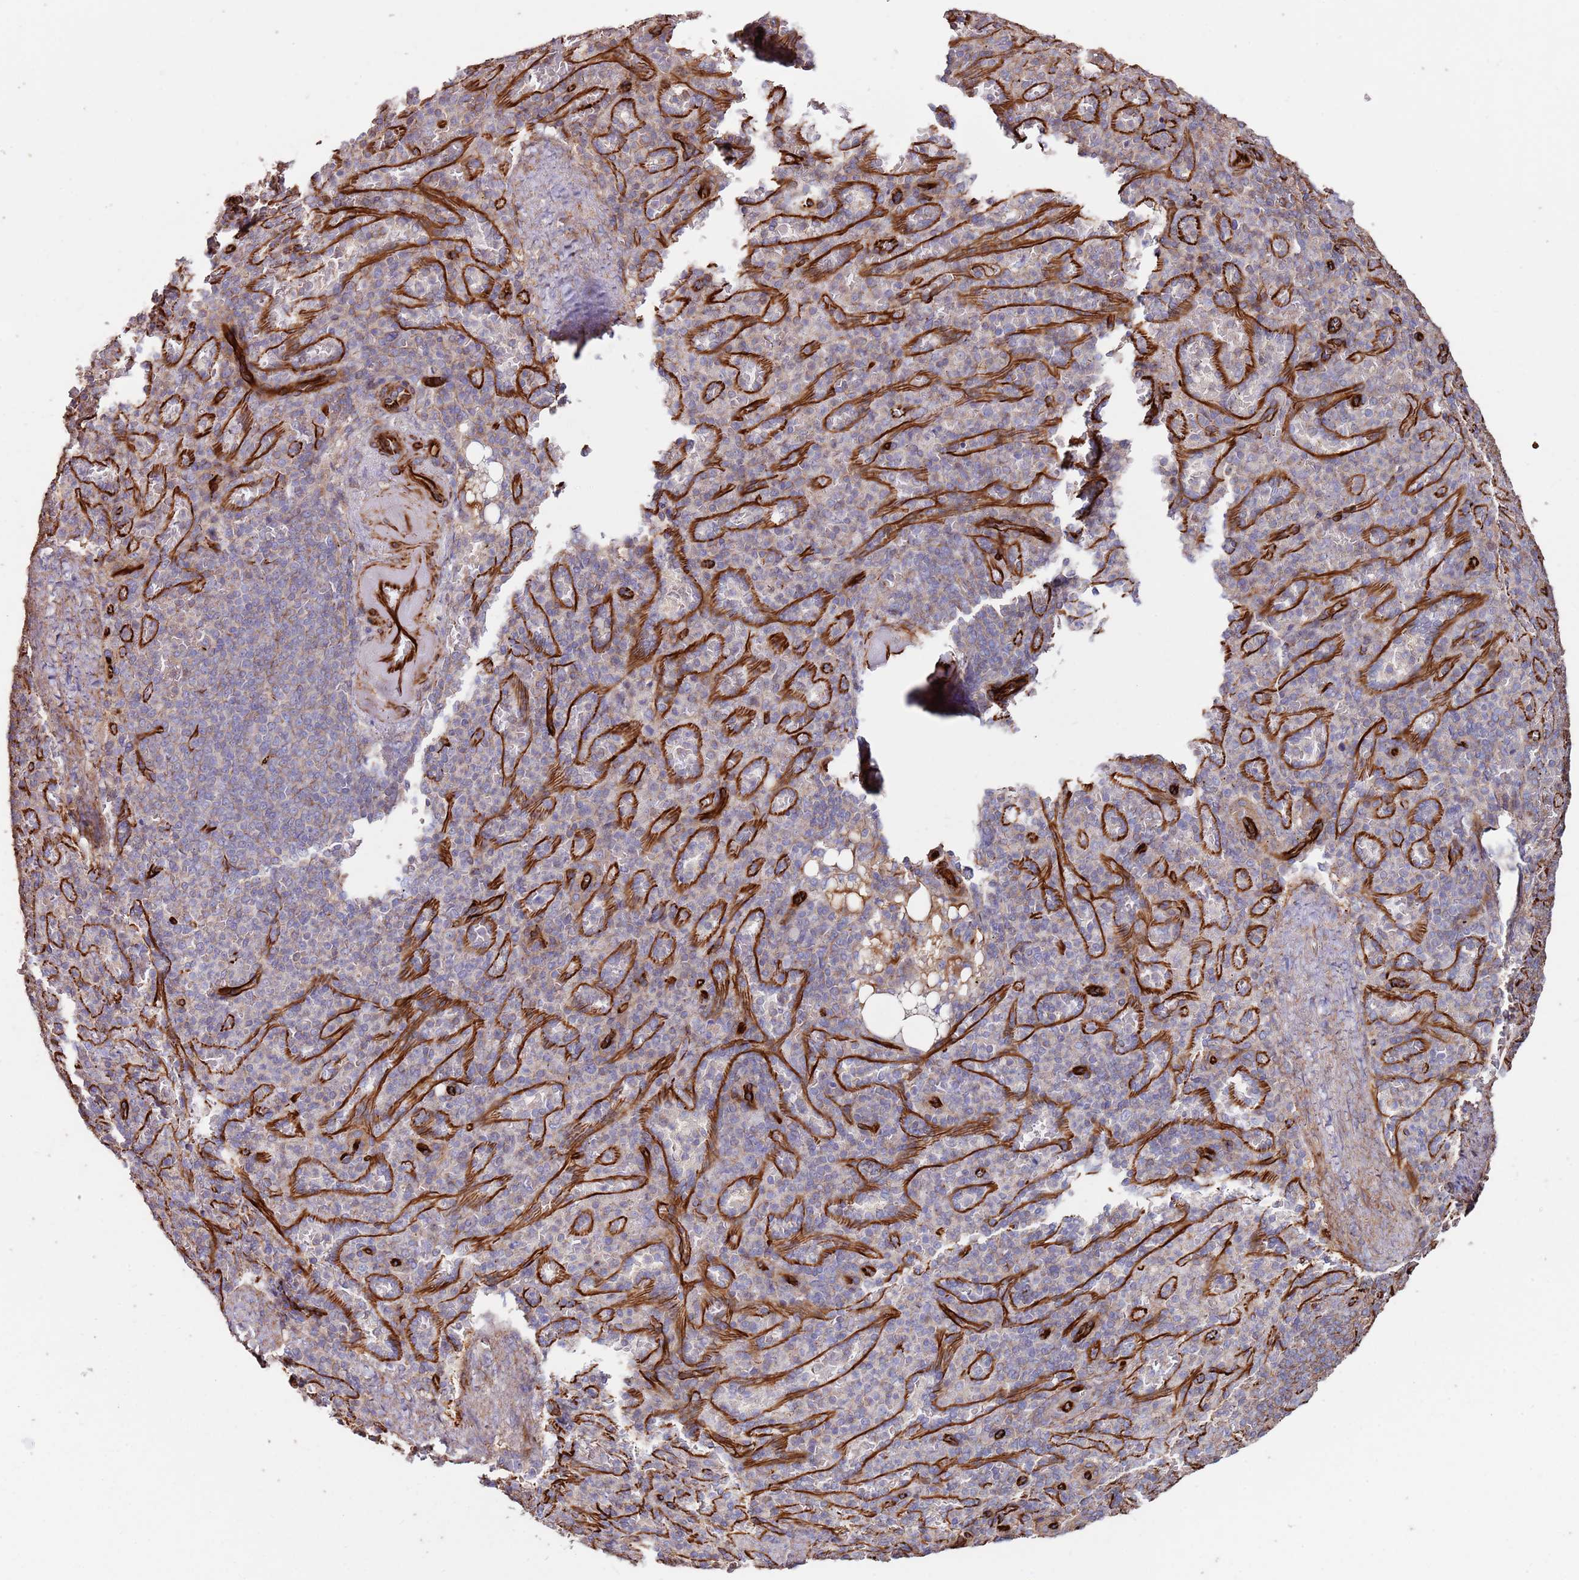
{"staining": {"intensity": "negative", "quantity": "none", "location": "none"}, "tissue": "spleen", "cell_type": "Cells in red pulp", "image_type": "normal", "snomed": [{"axis": "morphology", "description": "Normal tissue, NOS"}, {"axis": "topography", "description": "Spleen"}], "caption": "High magnification brightfield microscopy of unremarkable spleen stained with DAB (brown) and counterstained with hematoxylin (blue): cells in red pulp show no significant expression. Nuclei are stained in blue.", "gene": "MRGPRE", "patient": {"sex": "female", "age": 74}}